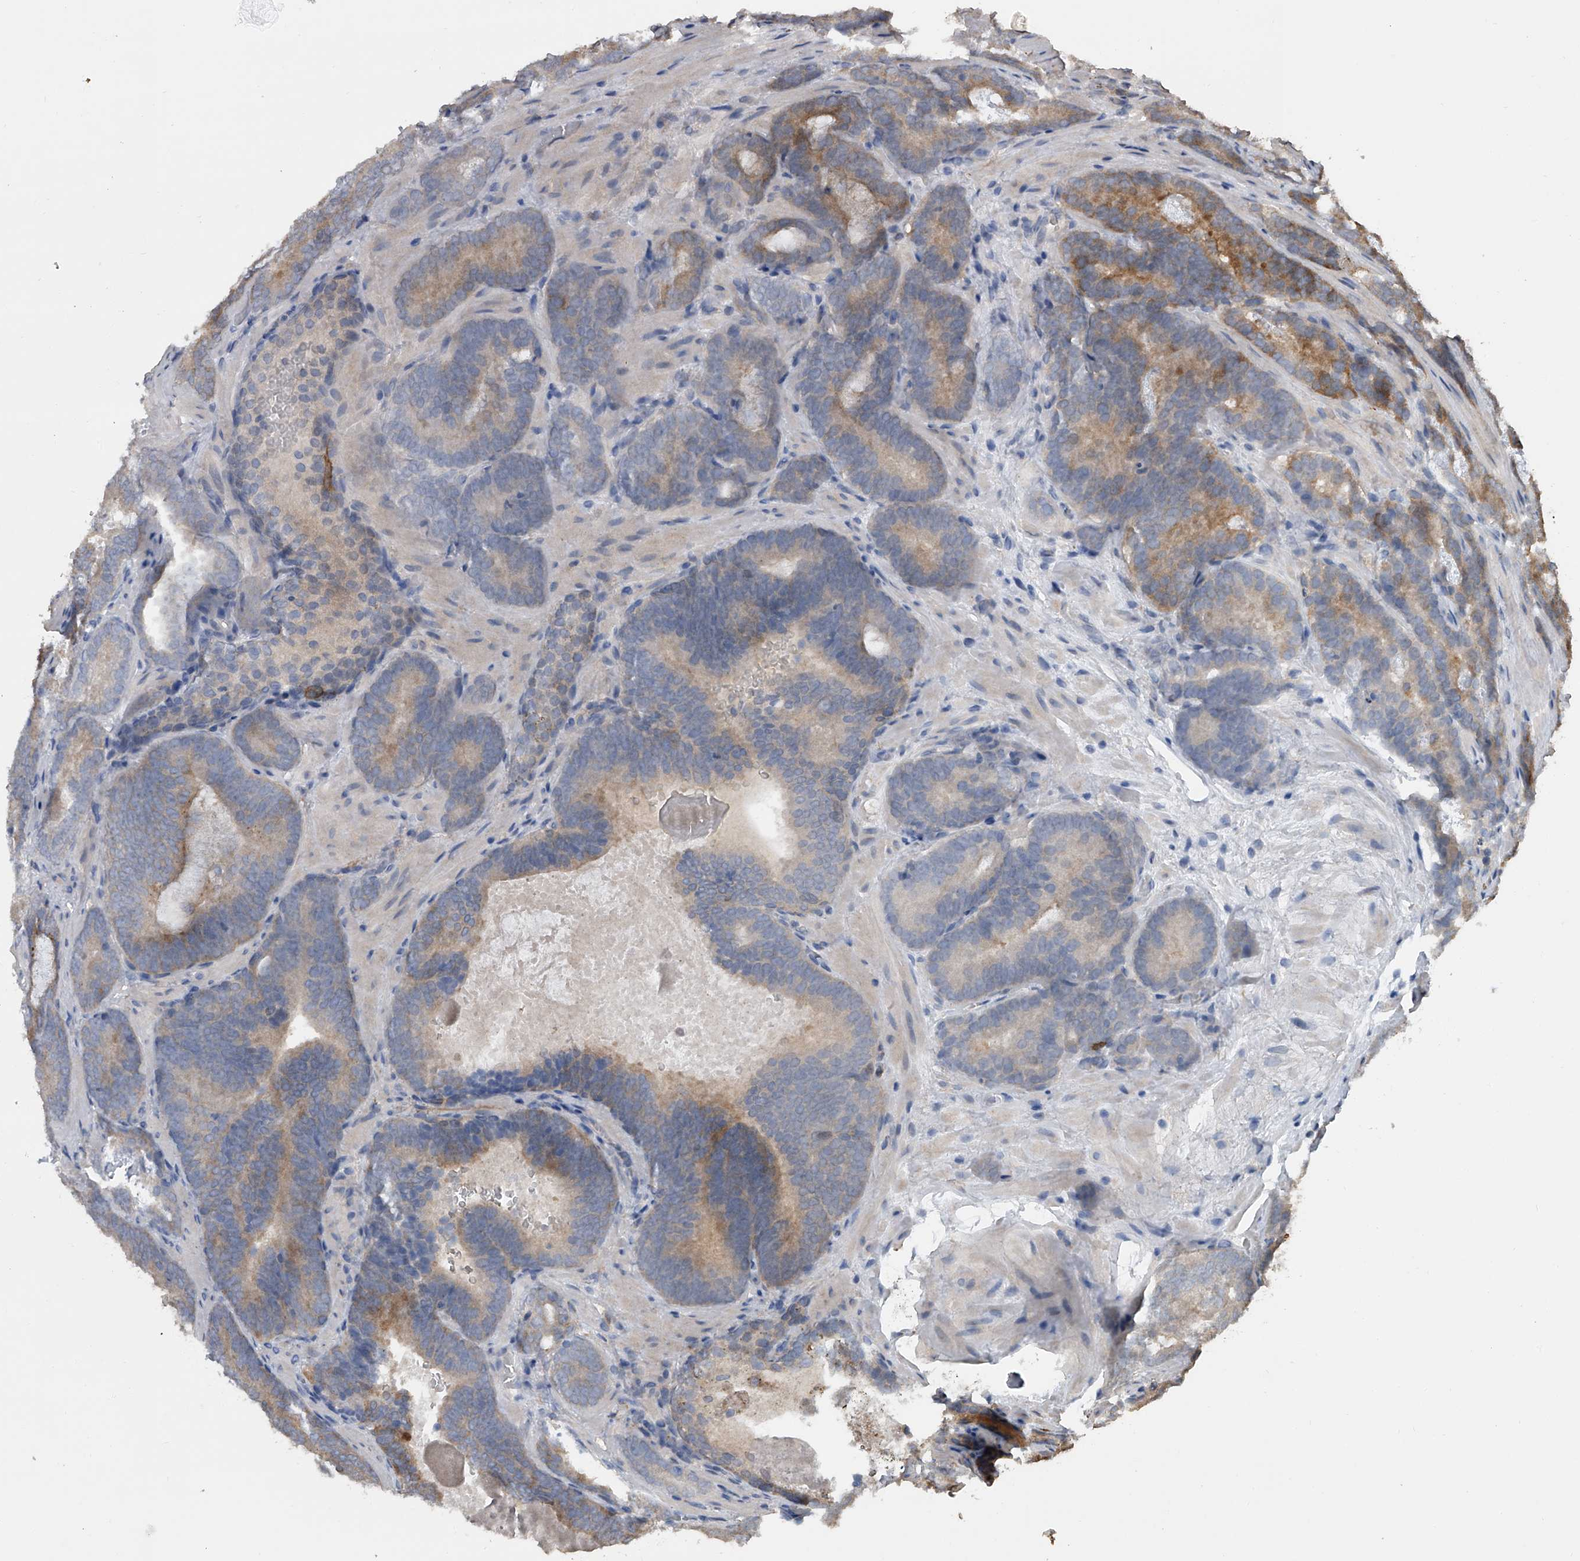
{"staining": {"intensity": "moderate", "quantity": "<25%", "location": "cytoplasmic/membranous"}, "tissue": "prostate cancer", "cell_type": "Tumor cells", "image_type": "cancer", "snomed": [{"axis": "morphology", "description": "Adenocarcinoma, High grade"}, {"axis": "topography", "description": "Prostate"}], "caption": "Immunohistochemistry of prostate cancer shows low levels of moderate cytoplasmic/membranous expression in approximately <25% of tumor cells.", "gene": "DOCK9", "patient": {"sex": "male", "age": 66}}